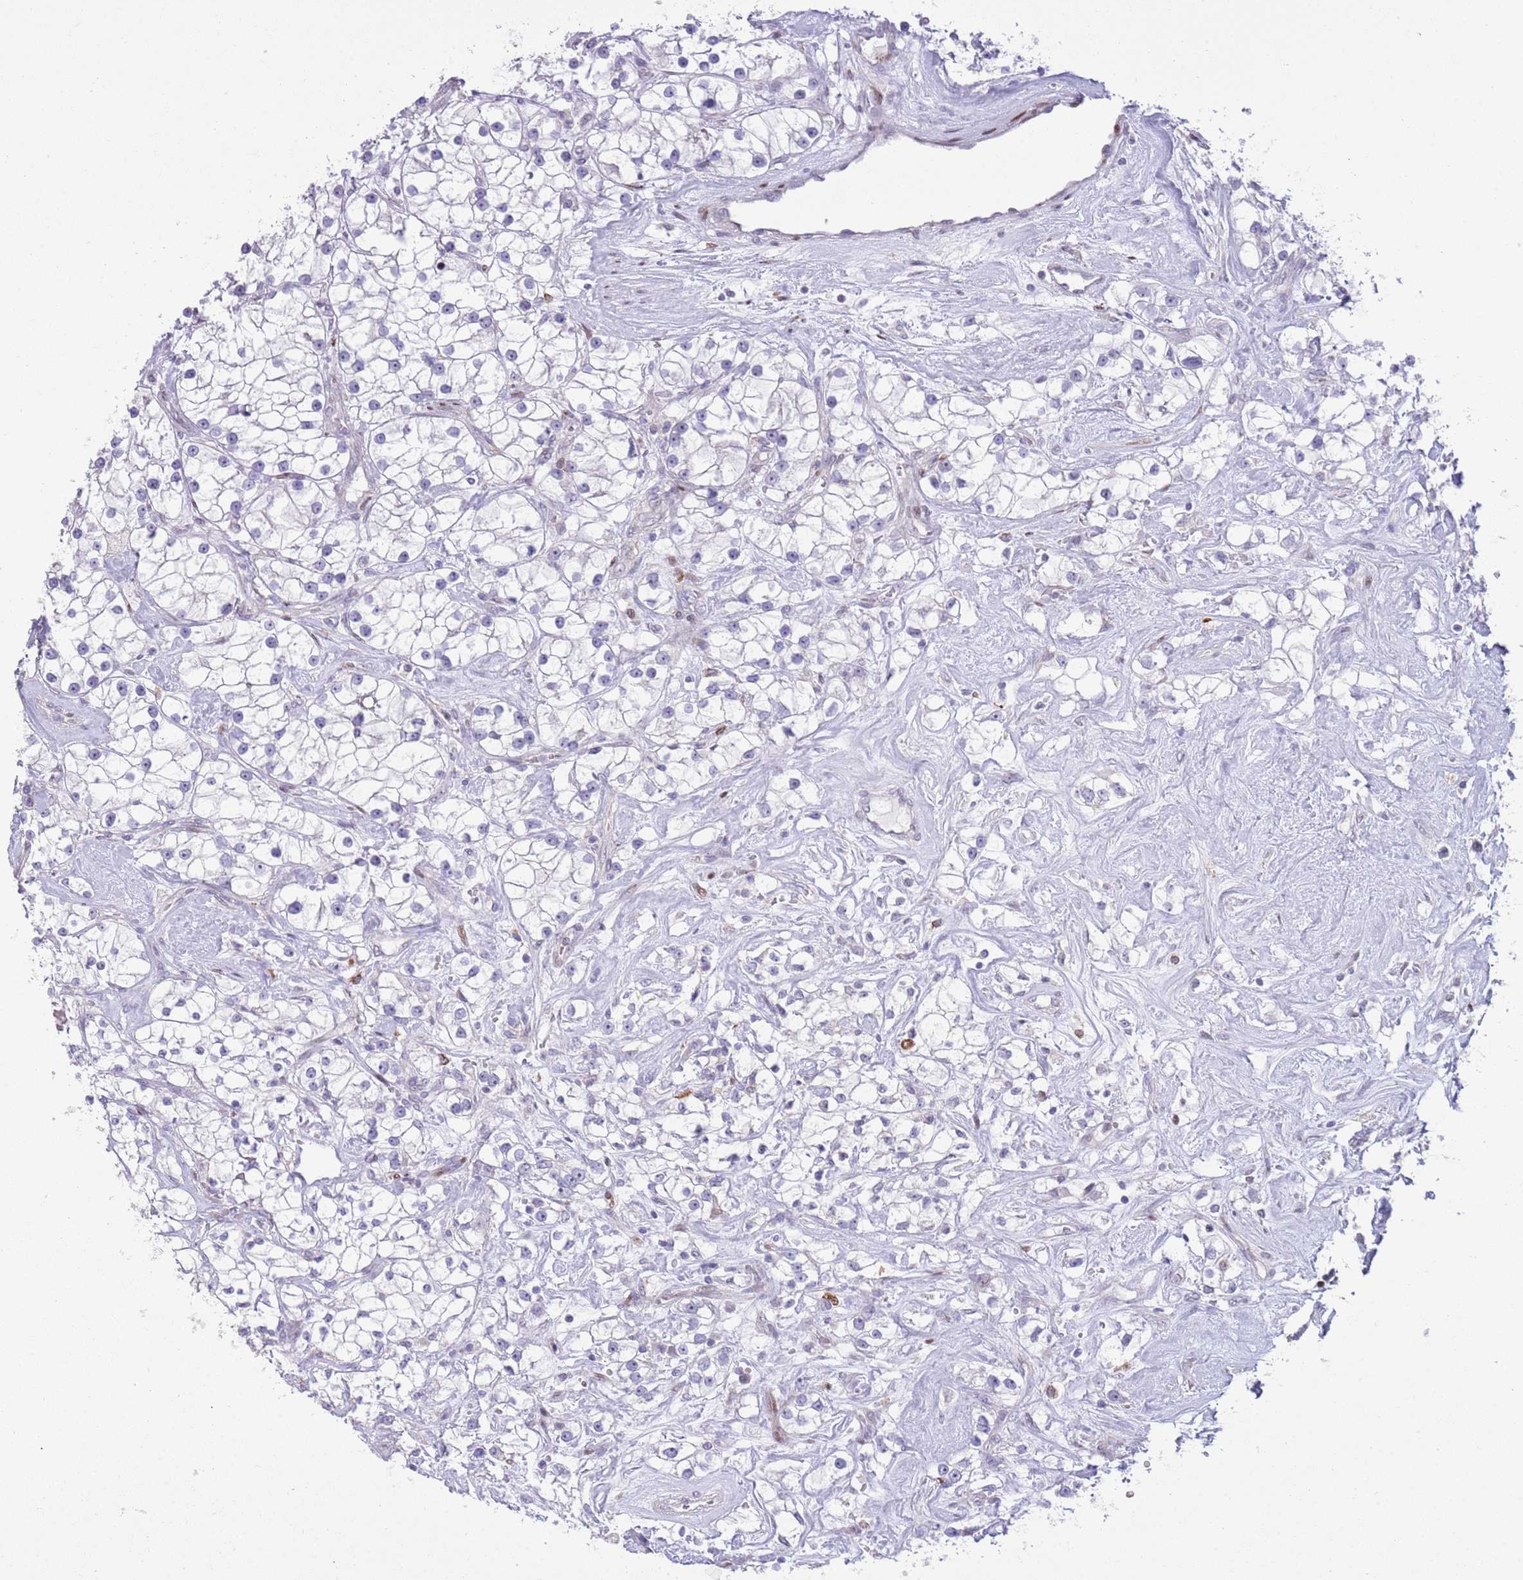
{"staining": {"intensity": "negative", "quantity": "none", "location": "none"}, "tissue": "renal cancer", "cell_type": "Tumor cells", "image_type": "cancer", "snomed": [{"axis": "morphology", "description": "Adenocarcinoma, NOS"}, {"axis": "topography", "description": "Kidney"}], "caption": "Tumor cells show no significant expression in renal cancer (adenocarcinoma).", "gene": "ANO8", "patient": {"sex": "male", "age": 77}}